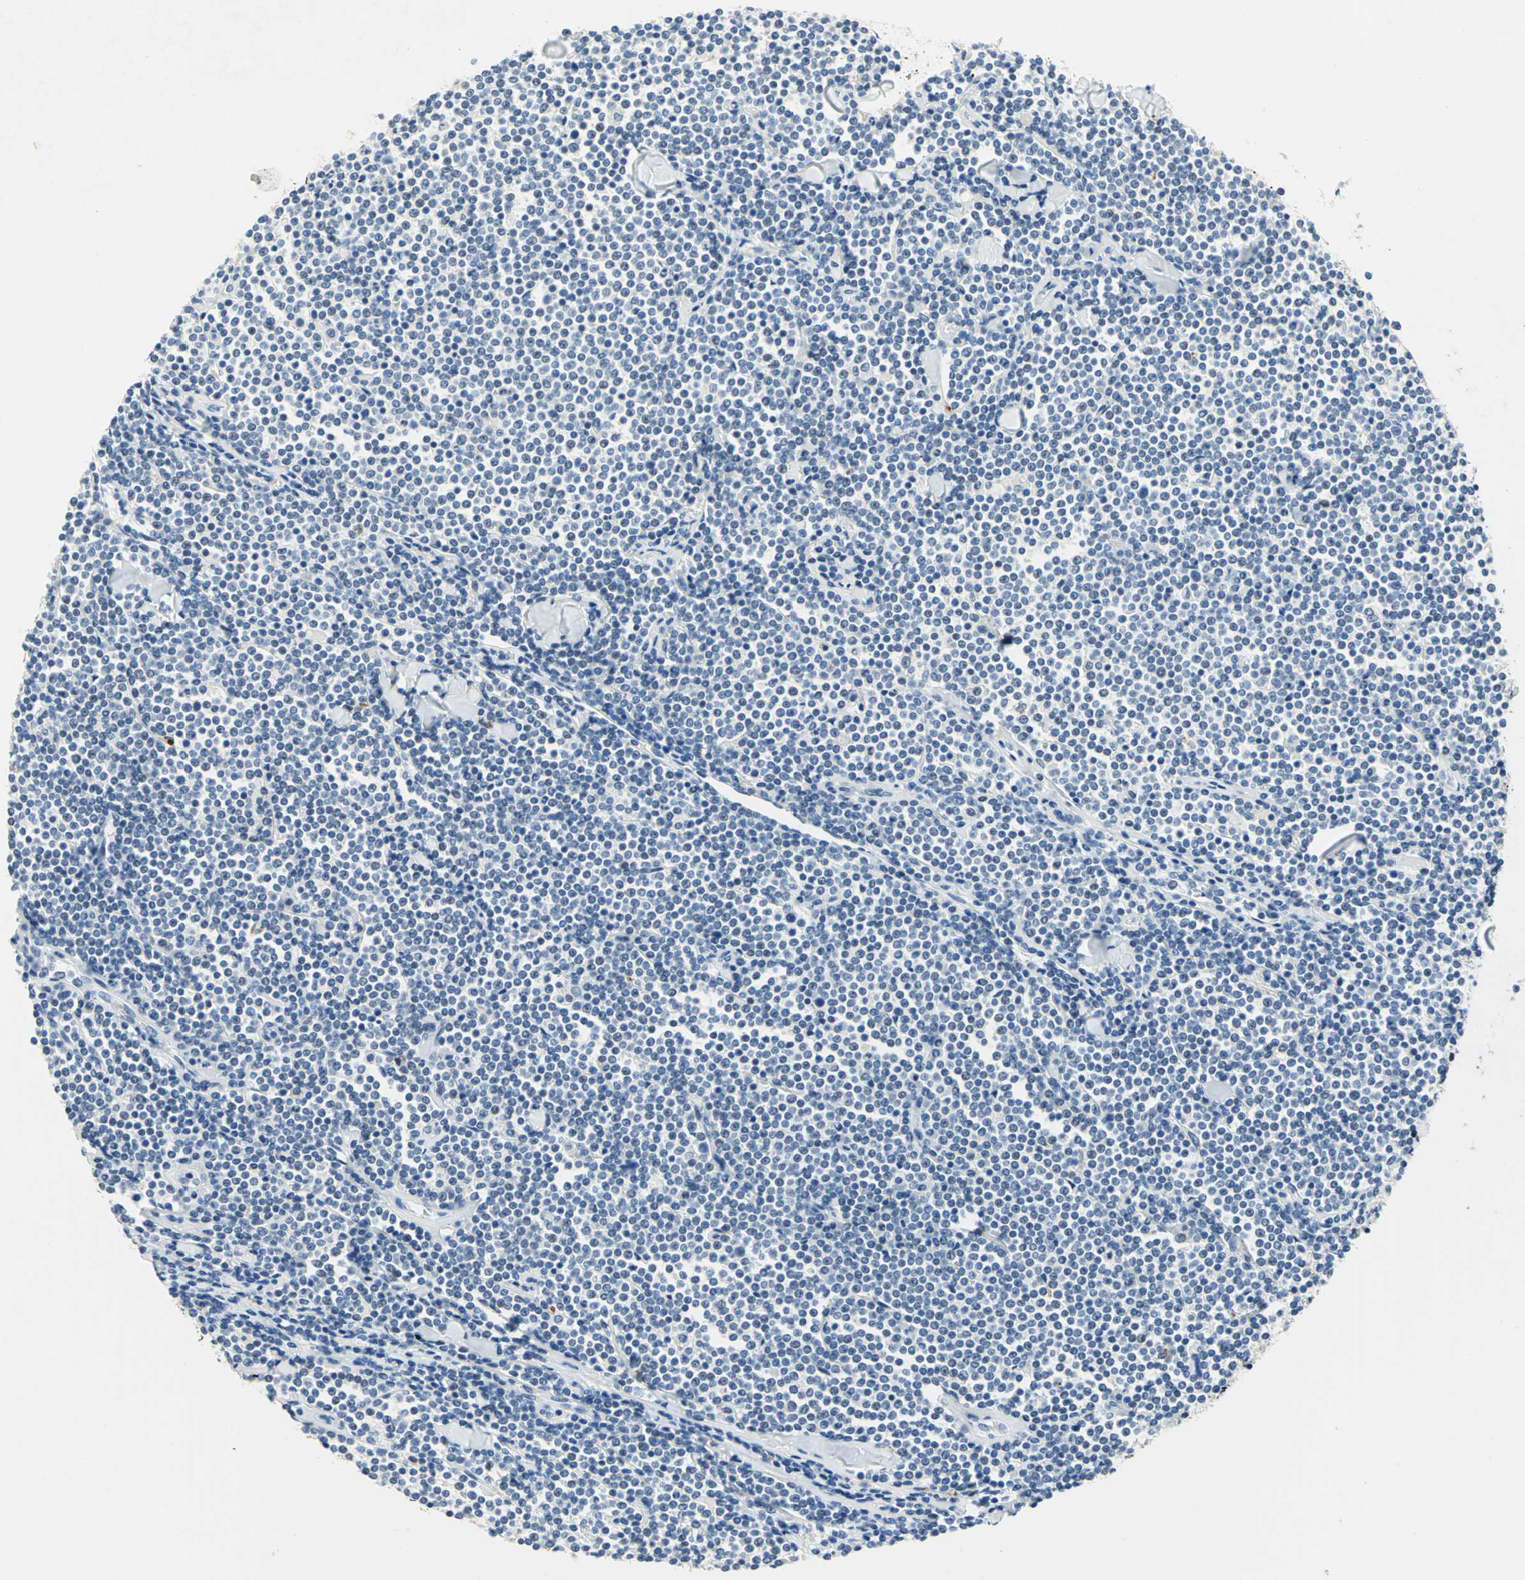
{"staining": {"intensity": "negative", "quantity": "none", "location": "none"}, "tissue": "lymphoma", "cell_type": "Tumor cells", "image_type": "cancer", "snomed": [{"axis": "morphology", "description": "Malignant lymphoma, non-Hodgkin's type, Low grade"}, {"axis": "topography", "description": "Soft tissue"}], "caption": "Immunohistochemistry (IHC) histopathology image of neoplastic tissue: lymphoma stained with DAB reveals no significant protein positivity in tumor cells. (DAB IHC with hematoxylin counter stain).", "gene": "RAD17", "patient": {"sex": "male", "age": 92}}